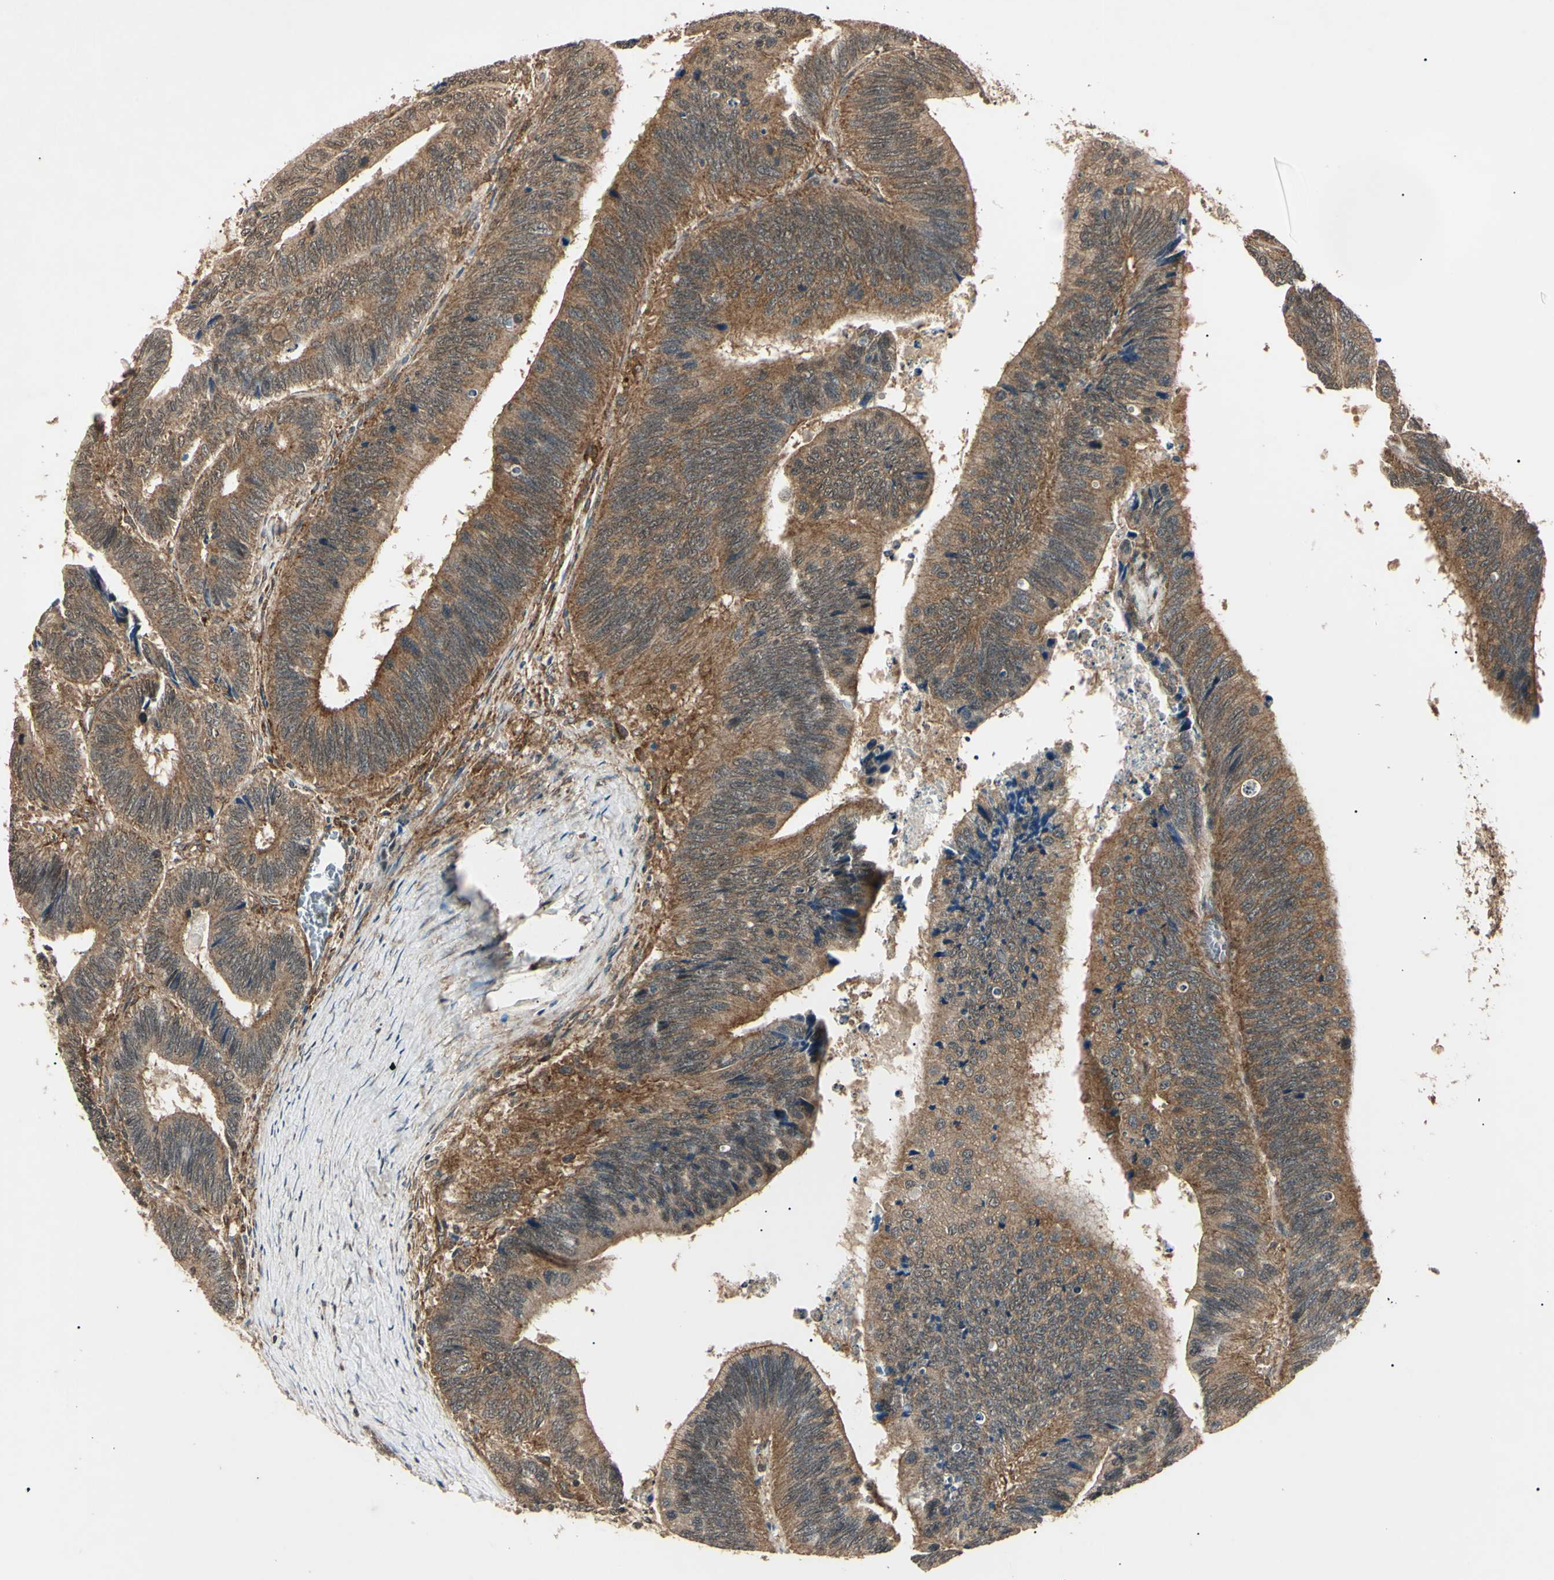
{"staining": {"intensity": "moderate", "quantity": ">75%", "location": "cytoplasmic/membranous"}, "tissue": "colorectal cancer", "cell_type": "Tumor cells", "image_type": "cancer", "snomed": [{"axis": "morphology", "description": "Adenocarcinoma, NOS"}, {"axis": "topography", "description": "Colon"}], "caption": "The micrograph shows immunohistochemical staining of colorectal cancer (adenocarcinoma). There is moderate cytoplasmic/membranous staining is seen in about >75% of tumor cells.", "gene": "EPN1", "patient": {"sex": "male", "age": 72}}